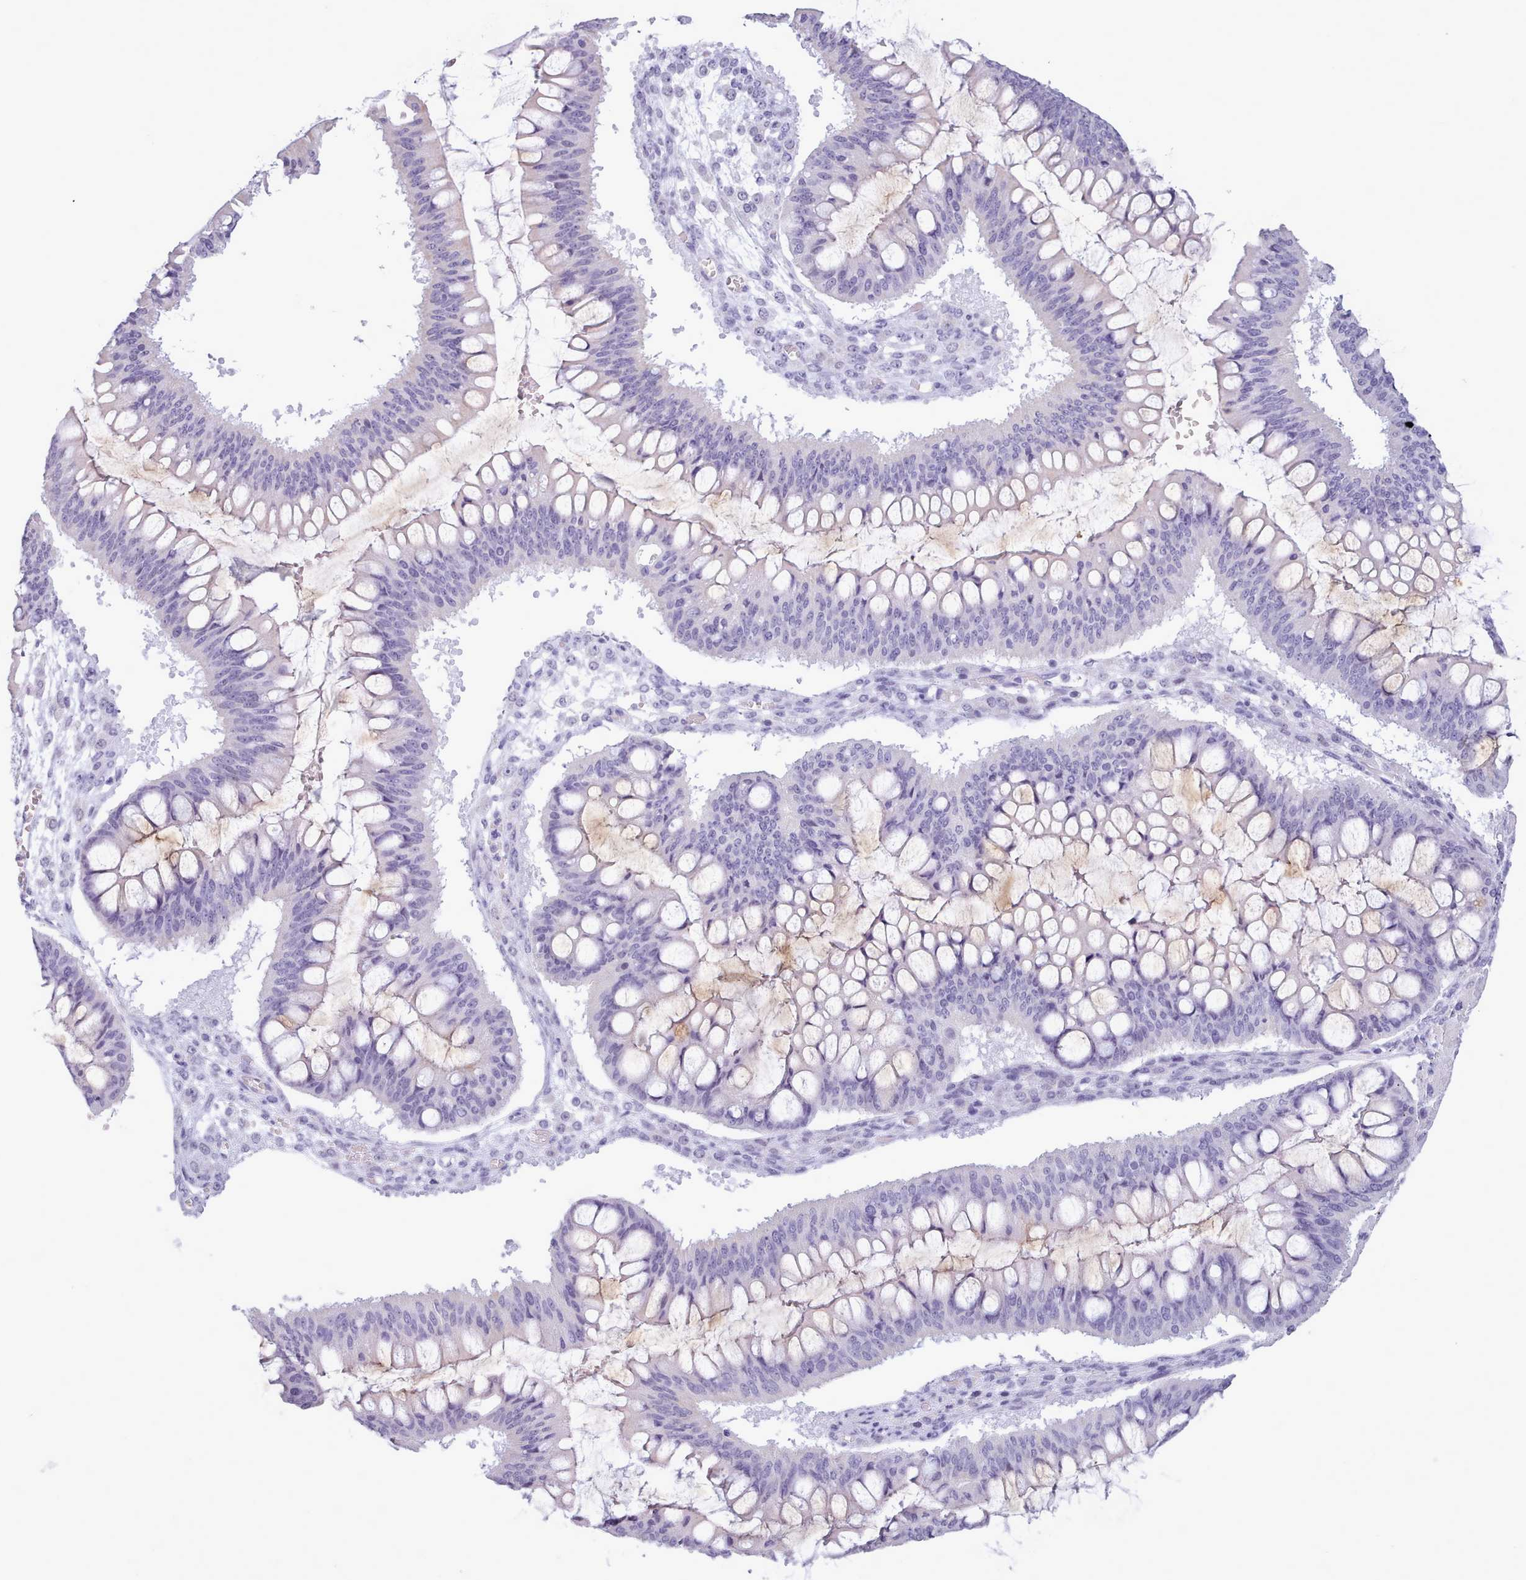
{"staining": {"intensity": "weak", "quantity": "<25%", "location": "cytoplasmic/membranous"}, "tissue": "ovarian cancer", "cell_type": "Tumor cells", "image_type": "cancer", "snomed": [{"axis": "morphology", "description": "Cystadenocarcinoma, mucinous, NOS"}, {"axis": "topography", "description": "Ovary"}], "caption": "This is a micrograph of immunohistochemistry (IHC) staining of ovarian cancer (mucinous cystadenocarcinoma), which shows no positivity in tumor cells.", "gene": "FBXO48", "patient": {"sex": "female", "age": 73}}